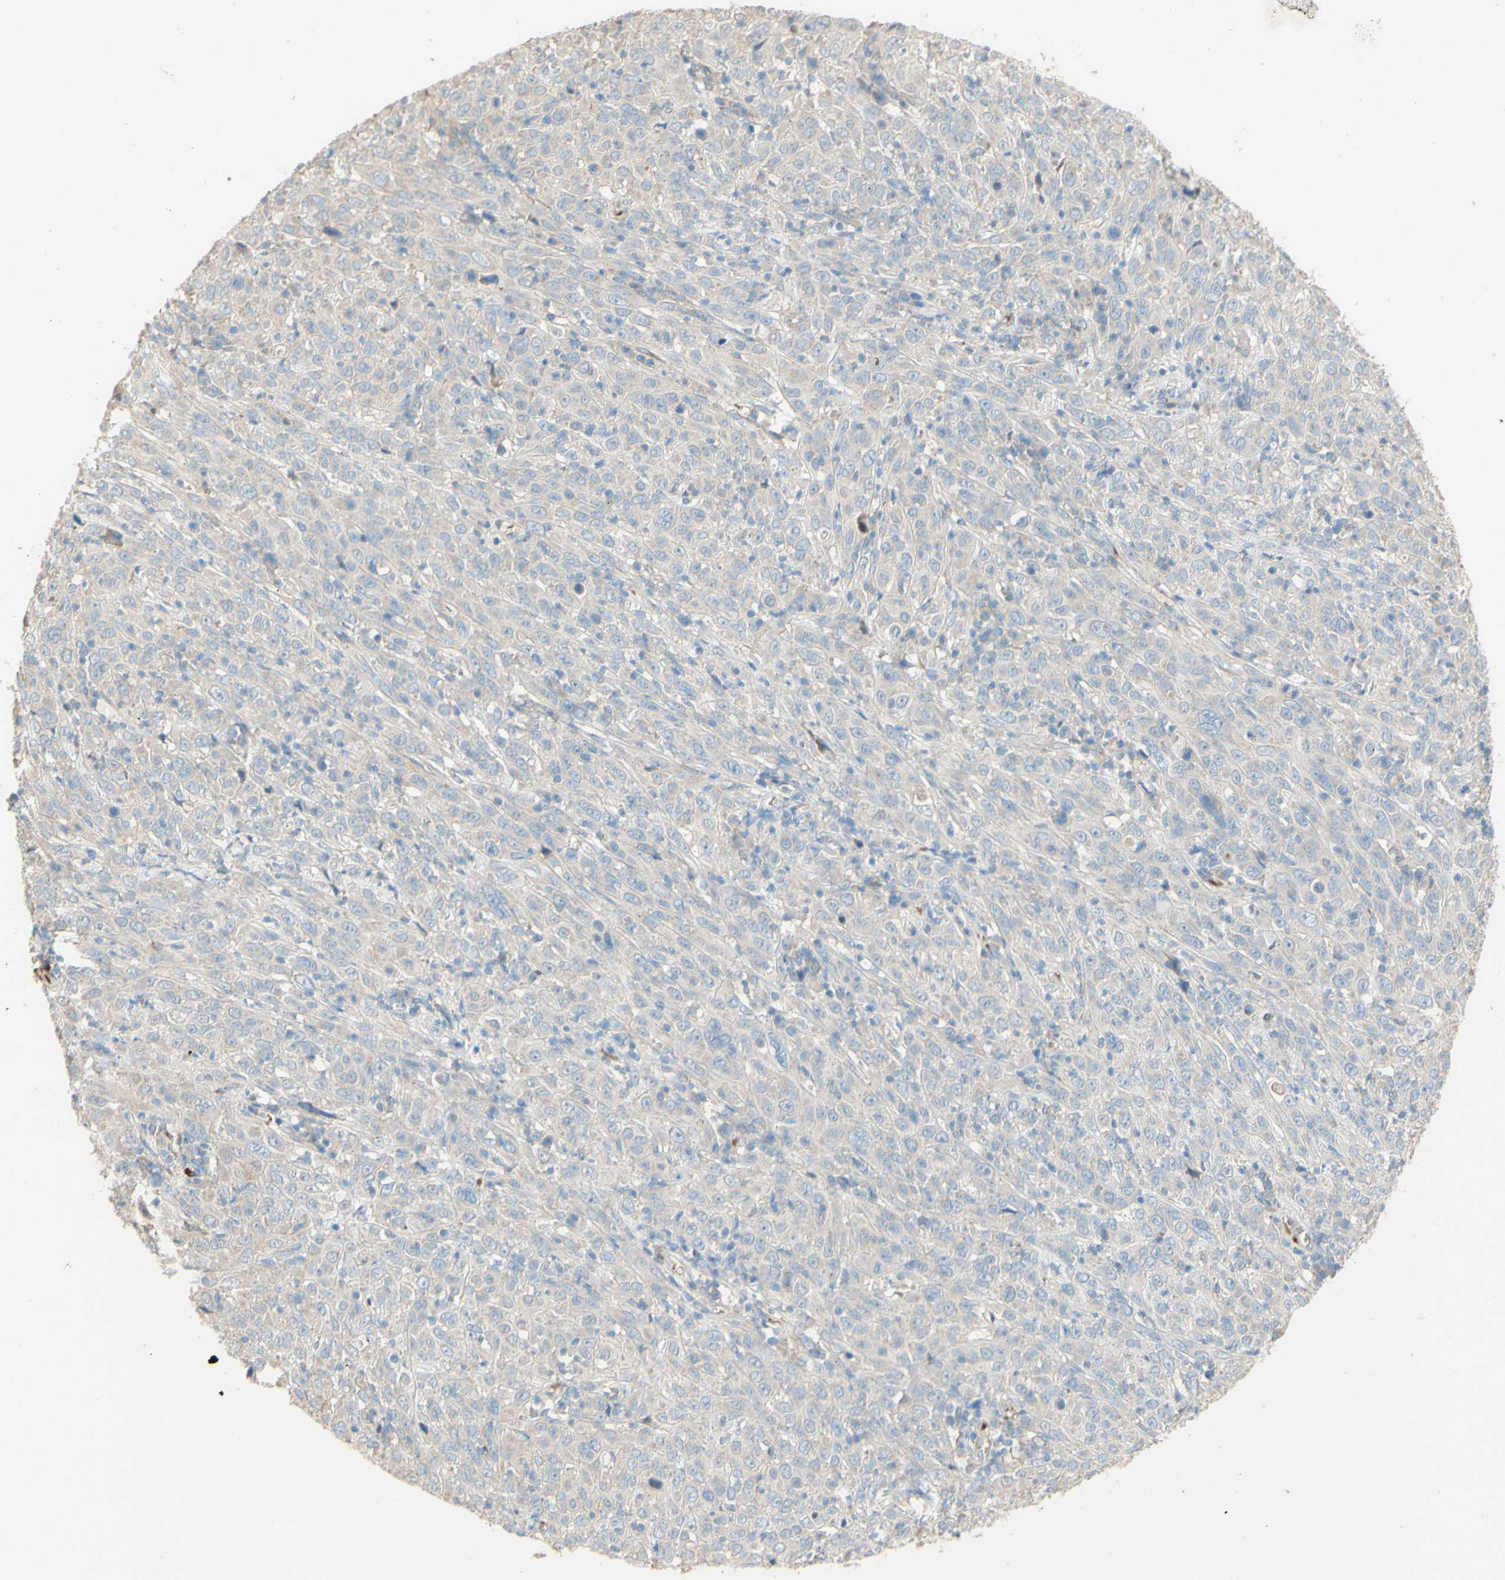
{"staining": {"intensity": "negative", "quantity": "none", "location": "none"}, "tissue": "cervical cancer", "cell_type": "Tumor cells", "image_type": "cancer", "snomed": [{"axis": "morphology", "description": "Squamous cell carcinoma, NOS"}, {"axis": "topography", "description": "Cervix"}], "caption": "Human cervical squamous cell carcinoma stained for a protein using immunohistochemistry (IHC) displays no positivity in tumor cells.", "gene": "DKK3", "patient": {"sex": "female", "age": 46}}